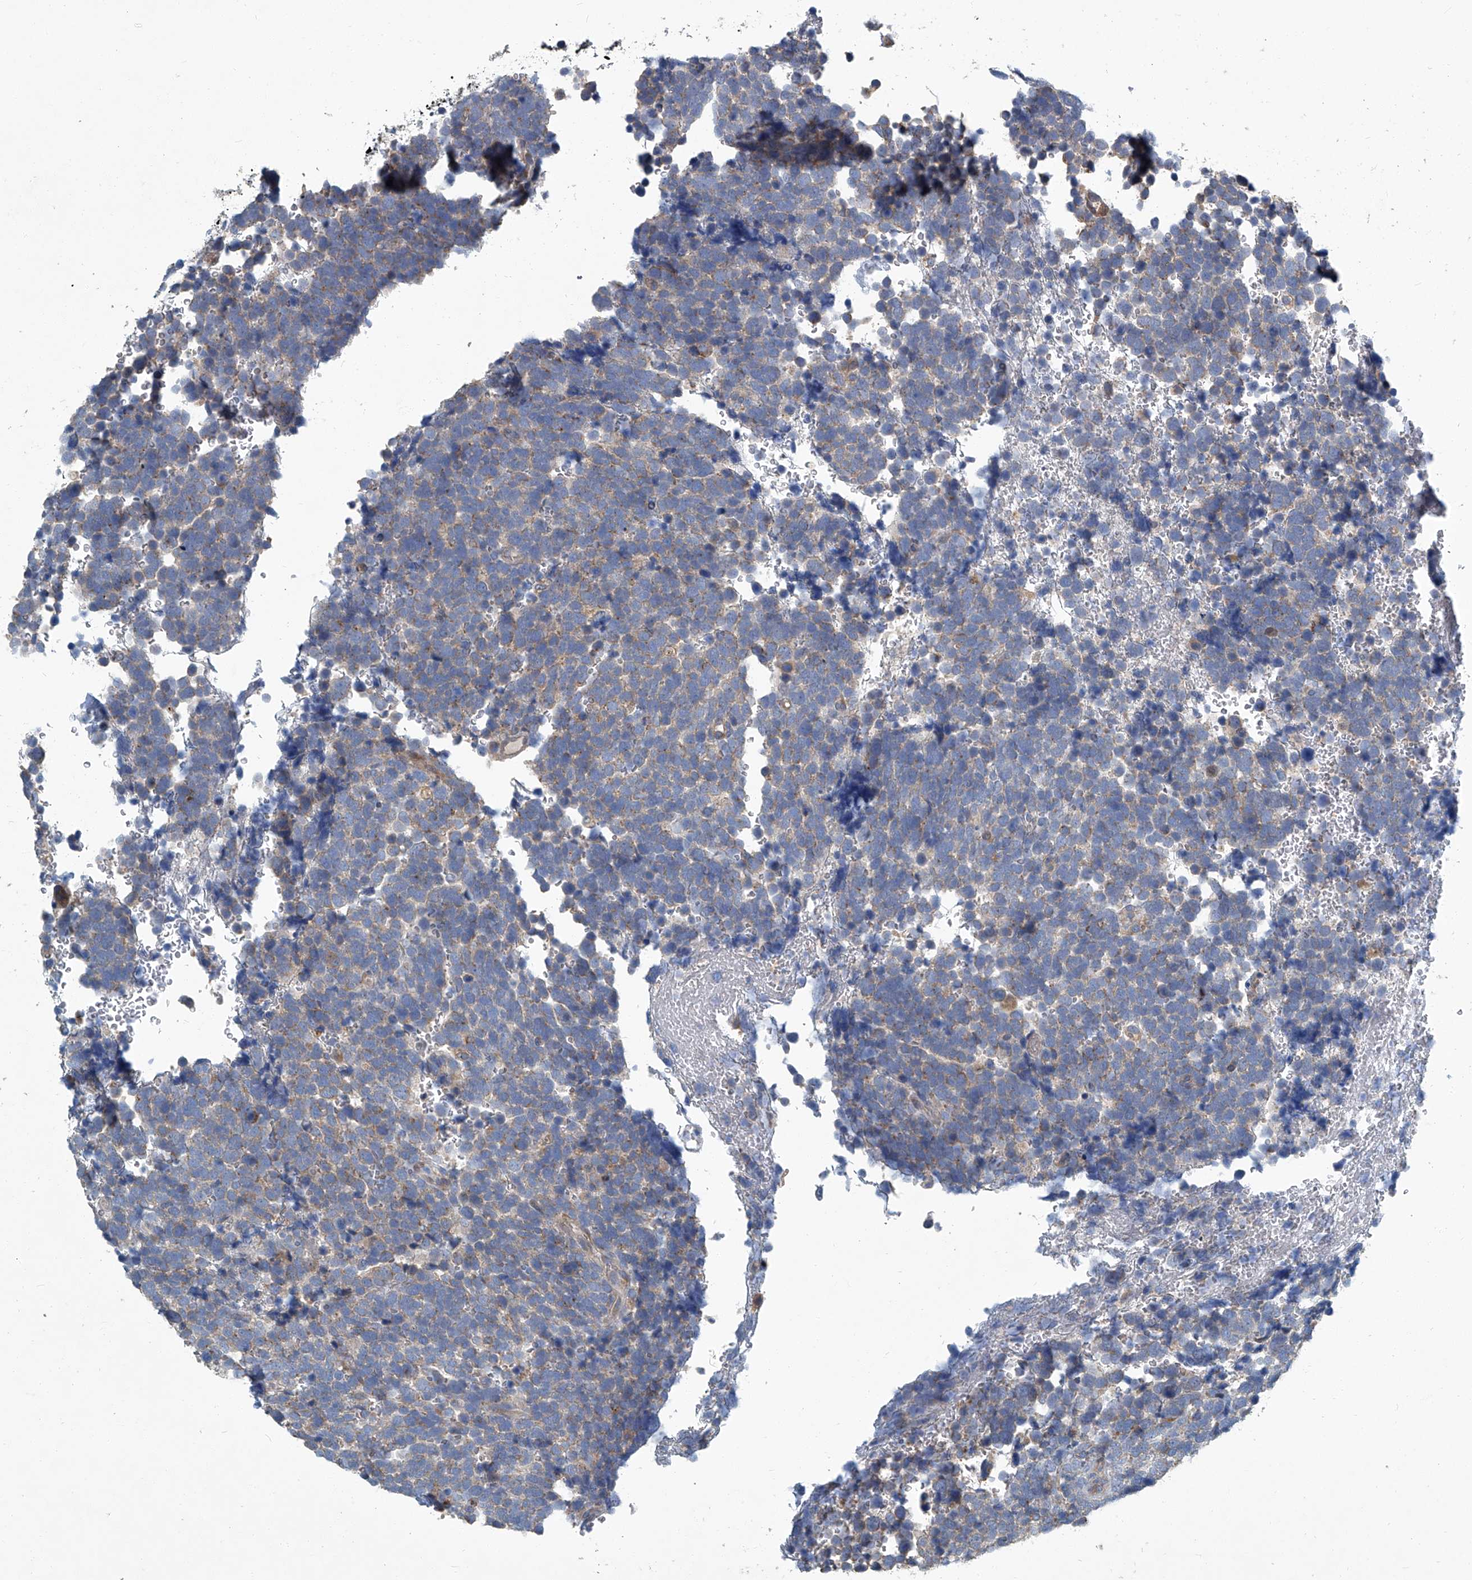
{"staining": {"intensity": "weak", "quantity": ">75%", "location": "cytoplasmic/membranous"}, "tissue": "urothelial cancer", "cell_type": "Tumor cells", "image_type": "cancer", "snomed": [{"axis": "morphology", "description": "Urothelial carcinoma, High grade"}, {"axis": "topography", "description": "Urinary bladder"}], "caption": "DAB (3,3'-diaminobenzidine) immunohistochemical staining of human urothelial carcinoma (high-grade) exhibits weak cytoplasmic/membranous protein expression in approximately >75% of tumor cells.", "gene": "SLC26A11", "patient": {"sex": "female", "age": 82}}